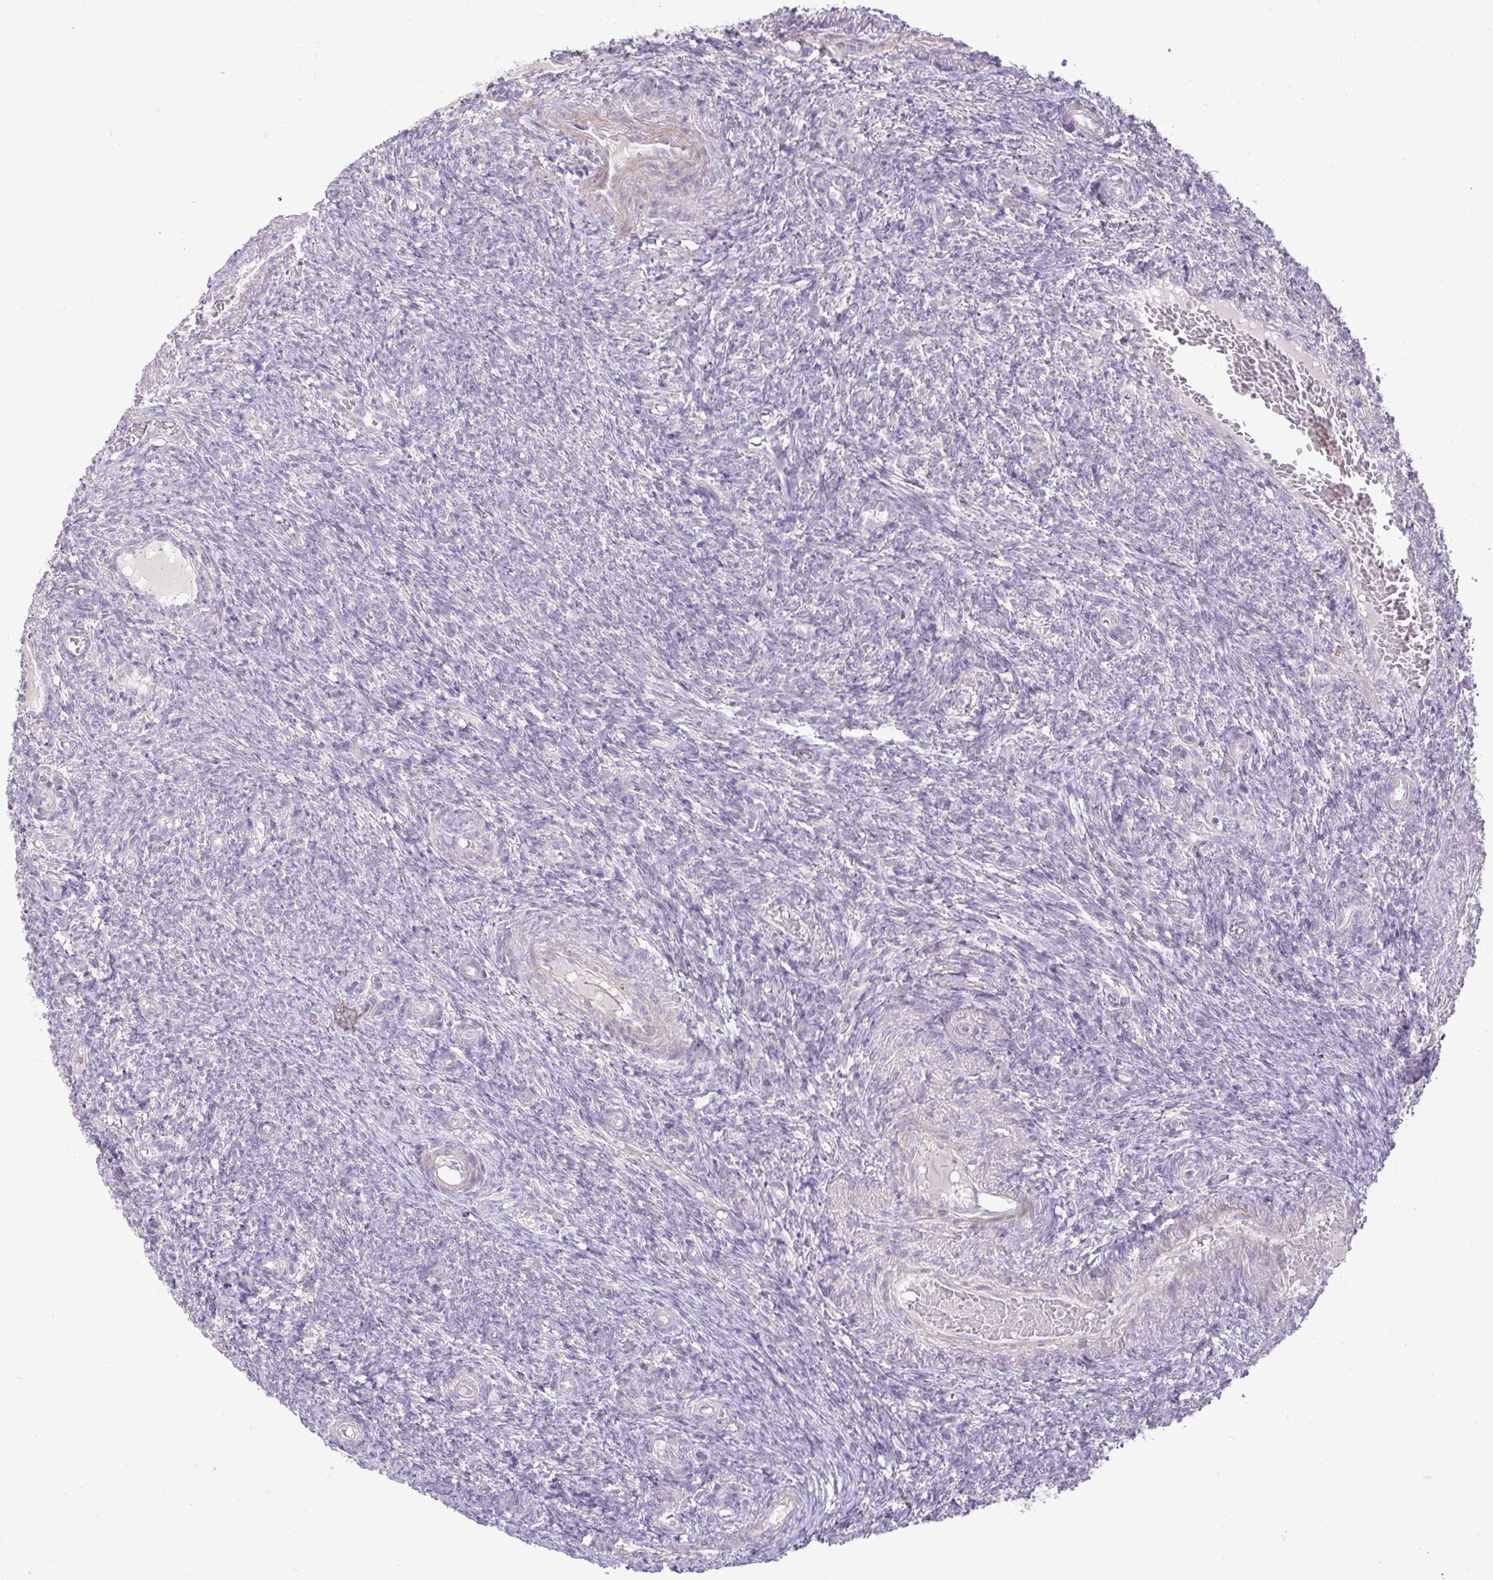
{"staining": {"intensity": "negative", "quantity": "none", "location": "none"}, "tissue": "ovary", "cell_type": "Follicle cells", "image_type": "normal", "snomed": [{"axis": "morphology", "description": "Normal tissue, NOS"}, {"axis": "topography", "description": "Ovary"}], "caption": "Immunohistochemistry (IHC) of unremarkable ovary shows no expression in follicle cells.", "gene": "STRIP1", "patient": {"sex": "female", "age": 39}}